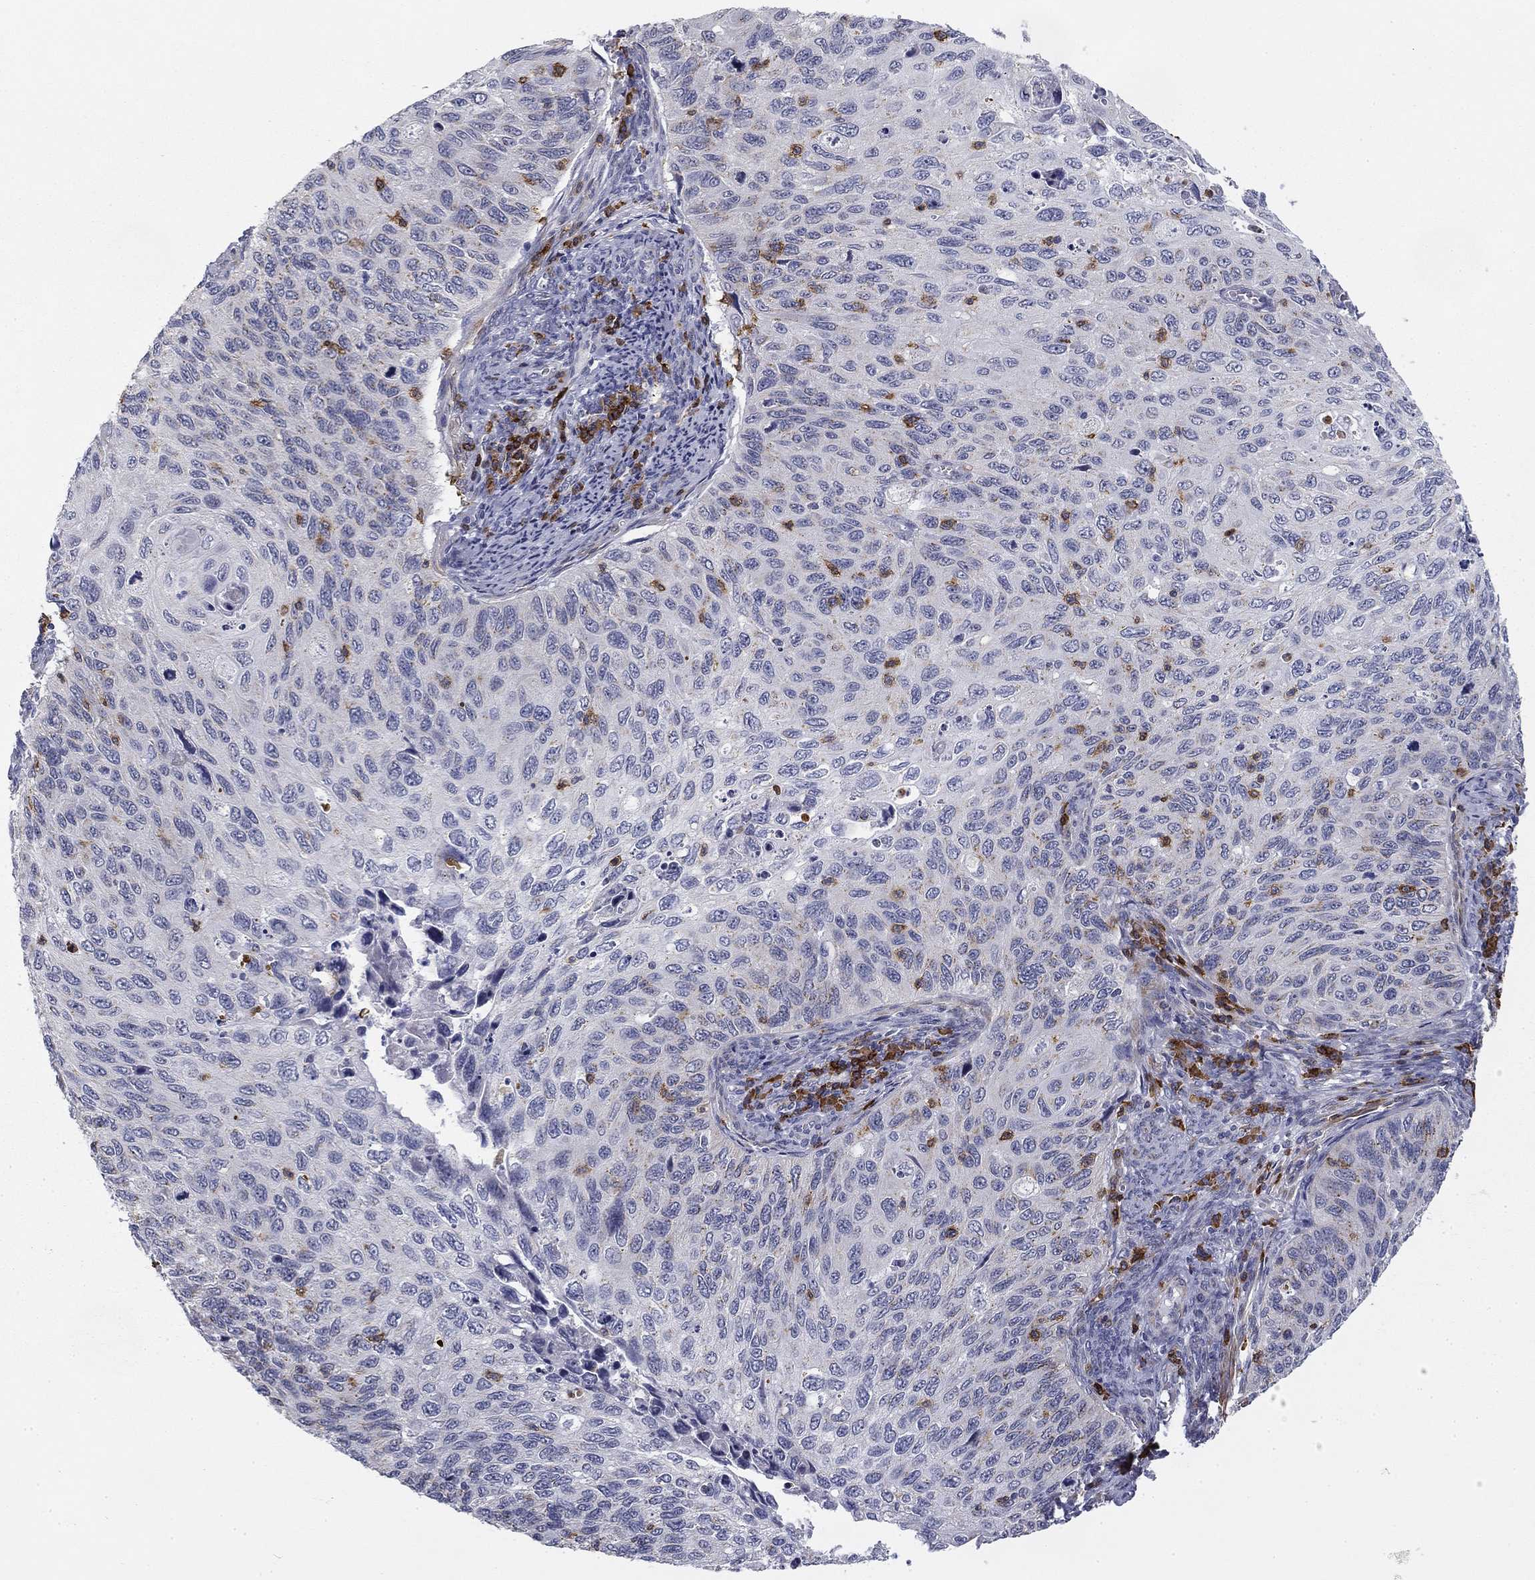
{"staining": {"intensity": "negative", "quantity": "none", "location": "none"}, "tissue": "cervical cancer", "cell_type": "Tumor cells", "image_type": "cancer", "snomed": [{"axis": "morphology", "description": "Squamous cell carcinoma, NOS"}, {"axis": "topography", "description": "Cervix"}], "caption": "High magnification brightfield microscopy of cervical cancer (squamous cell carcinoma) stained with DAB (3,3'-diaminobenzidine) (brown) and counterstained with hematoxylin (blue): tumor cells show no significant expression. (DAB (3,3'-diaminobenzidine) IHC with hematoxylin counter stain).", "gene": "TRAT1", "patient": {"sex": "female", "age": 70}}